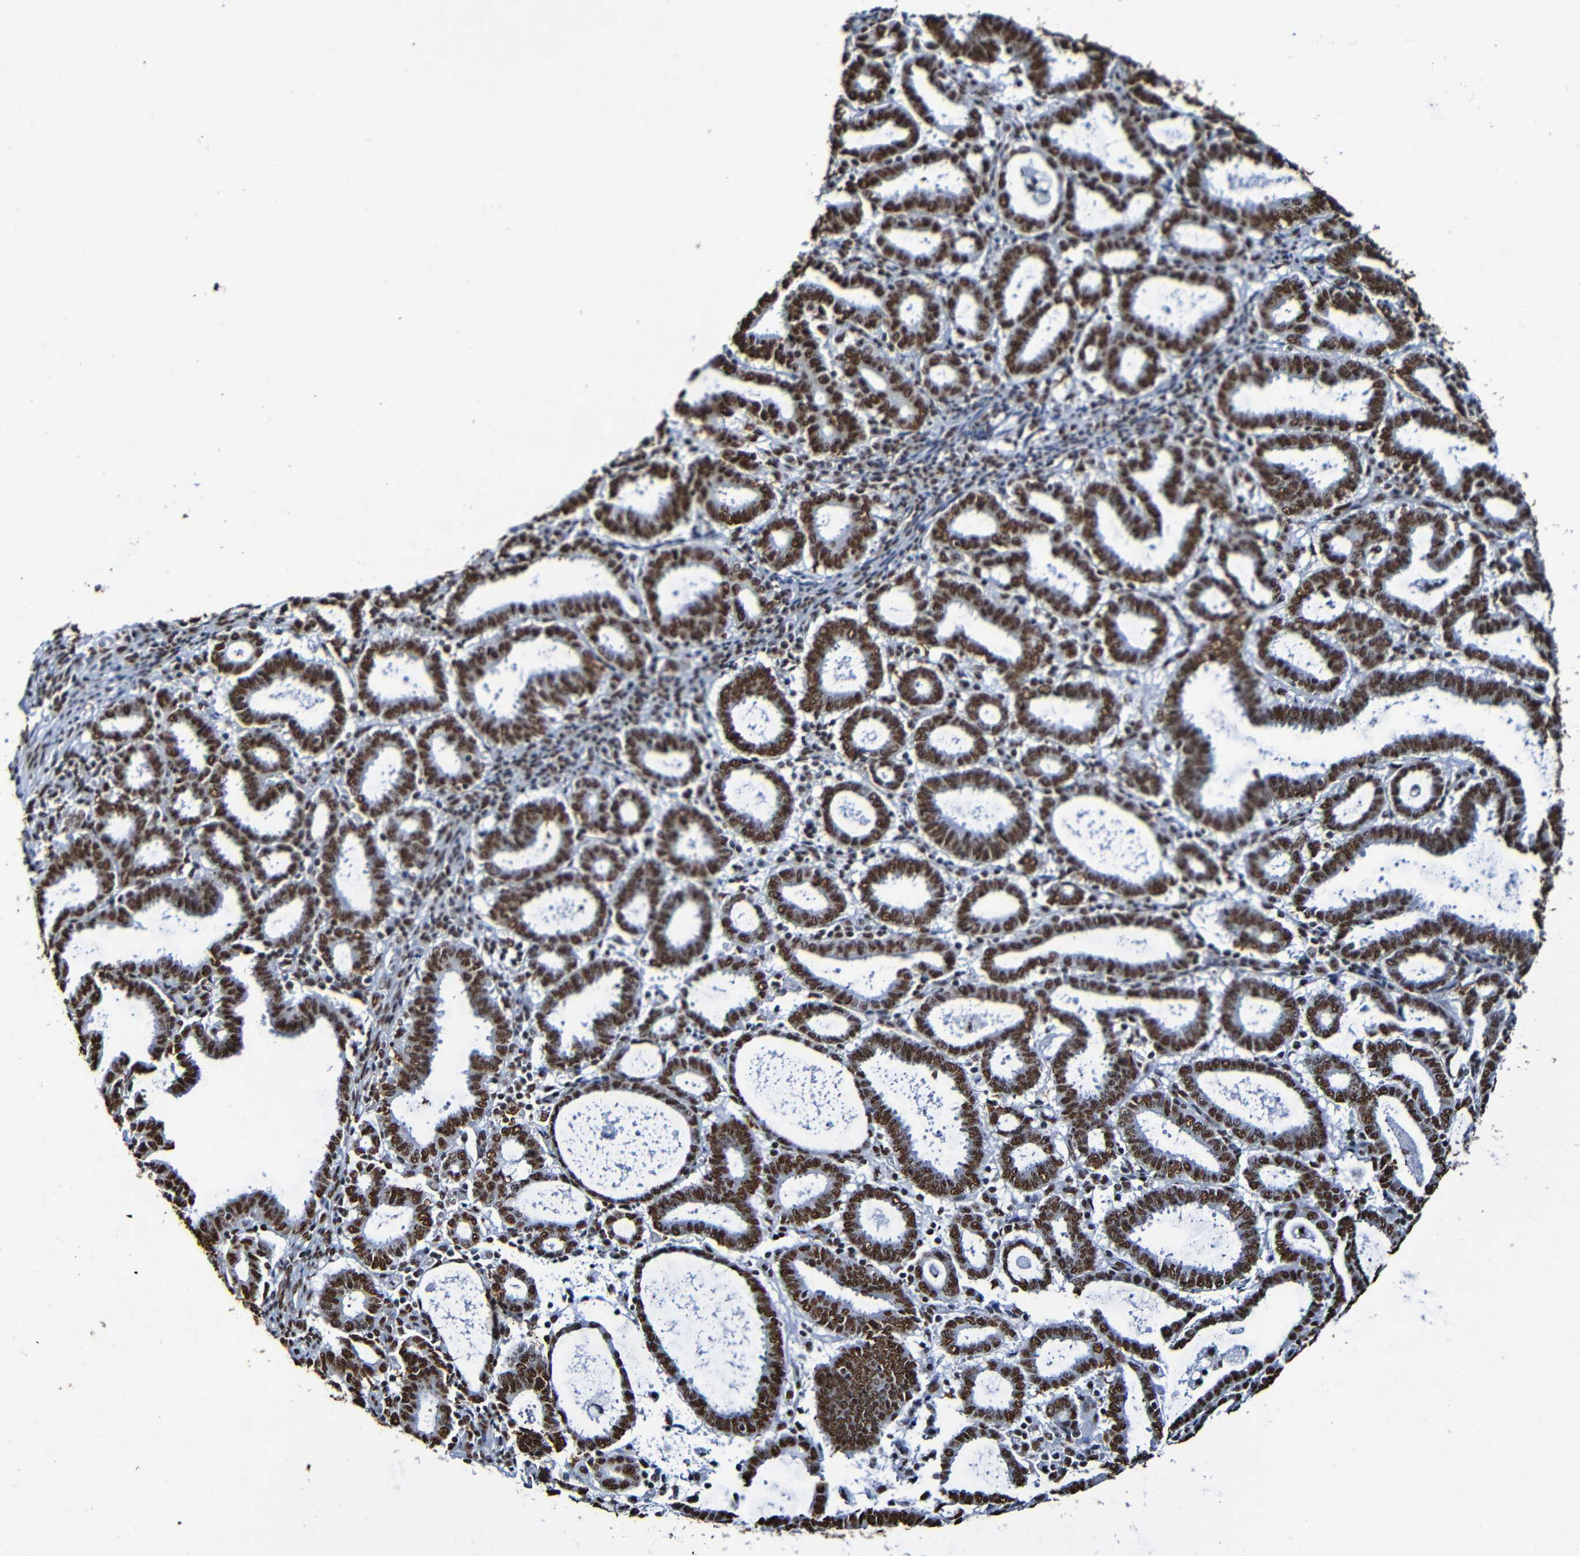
{"staining": {"intensity": "strong", "quantity": ">75%", "location": "nuclear"}, "tissue": "endometrial cancer", "cell_type": "Tumor cells", "image_type": "cancer", "snomed": [{"axis": "morphology", "description": "Adenocarcinoma, NOS"}, {"axis": "topography", "description": "Uterus"}], "caption": "Endometrial cancer stained with a brown dye reveals strong nuclear positive staining in about >75% of tumor cells.", "gene": "SRSF3", "patient": {"sex": "female", "age": 83}}